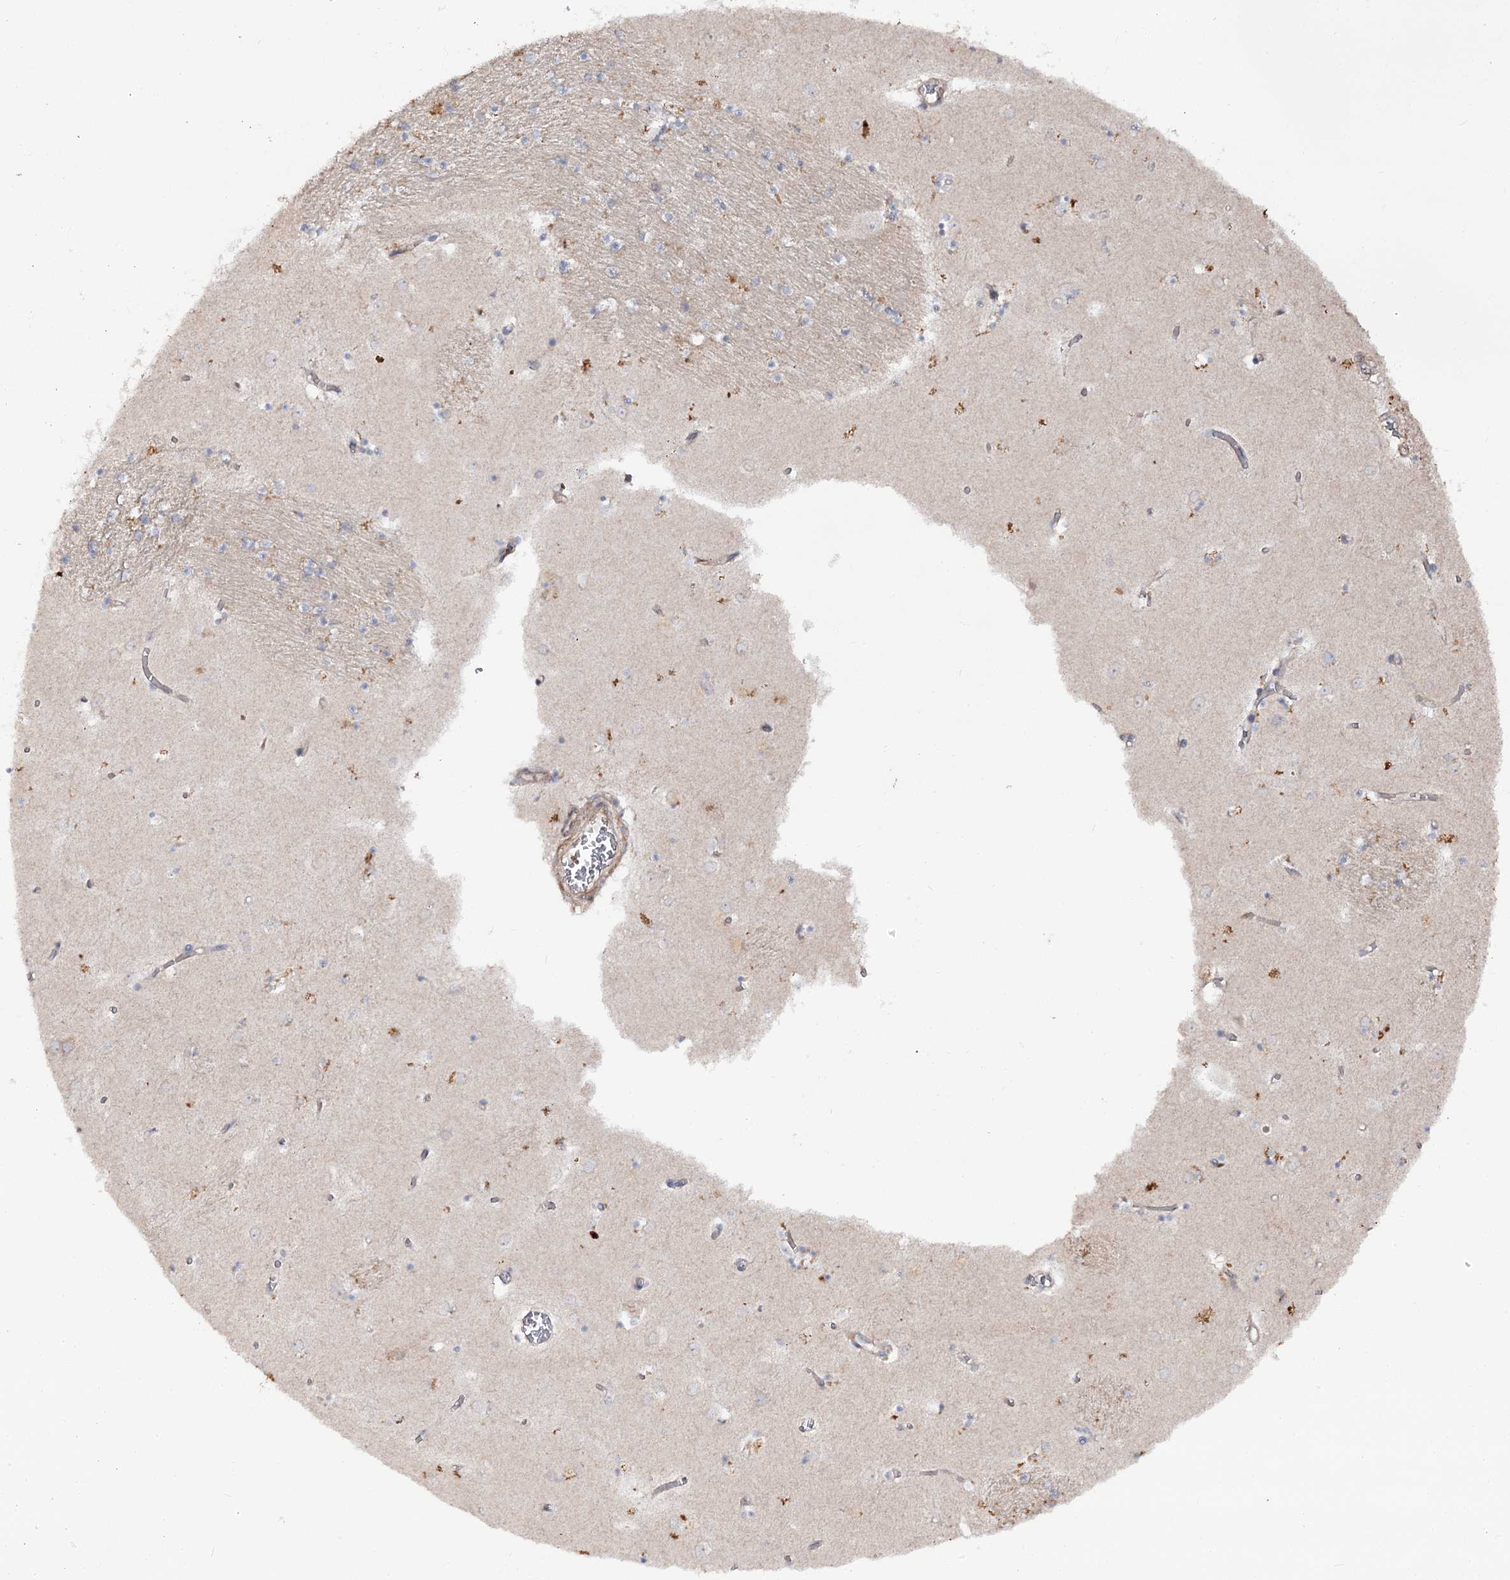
{"staining": {"intensity": "moderate", "quantity": "<25%", "location": "cytoplasmic/membranous"}, "tissue": "caudate", "cell_type": "Glial cells", "image_type": "normal", "snomed": [{"axis": "morphology", "description": "Normal tissue, NOS"}, {"axis": "topography", "description": "Lateral ventricle wall"}], "caption": "Moderate cytoplasmic/membranous protein expression is present in about <25% of glial cells in caudate.", "gene": "KIAA0825", "patient": {"sex": "male", "age": 70}}